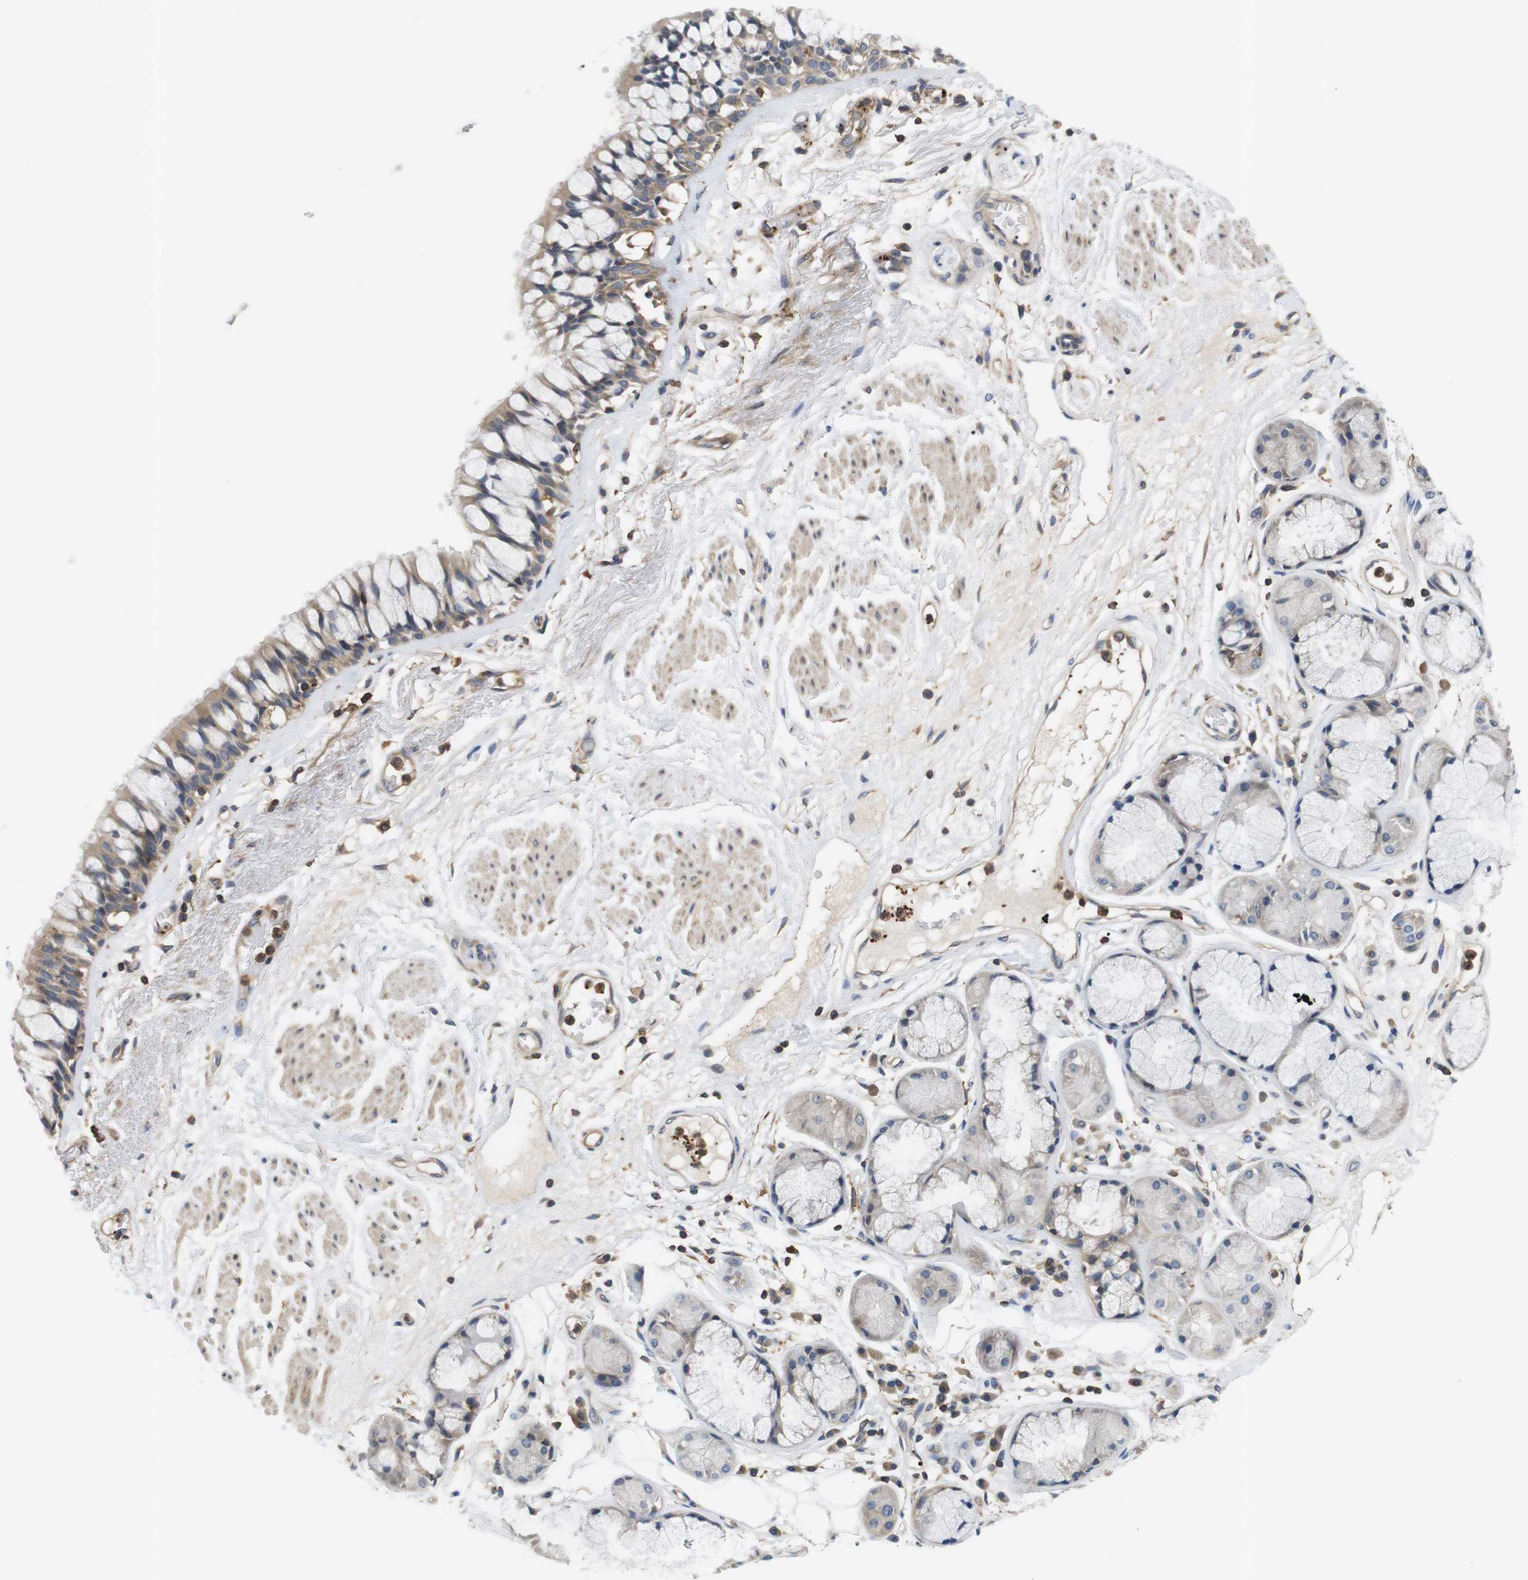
{"staining": {"intensity": "weak", "quantity": ">75%", "location": "cytoplasmic/membranous"}, "tissue": "bronchus", "cell_type": "Respiratory epithelial cells", "image_type": "normal", "snomed": [{"axis": "morphology", "description": "Normal tissue, NOS"}, {"axis": "topography", "description": "Bronchus"}], "caption": "A brown stain shows weak cytoplasmic/membranous expression of a protein in respiratory epithelial cells of normal human bronchus. The staining was performed using DAB, with brown indicating positive protein expression. Nuclei are stained blue with hematoxylin.", "gene": "HERPUD2", "patient": {"sex": "male", "age": 66}}